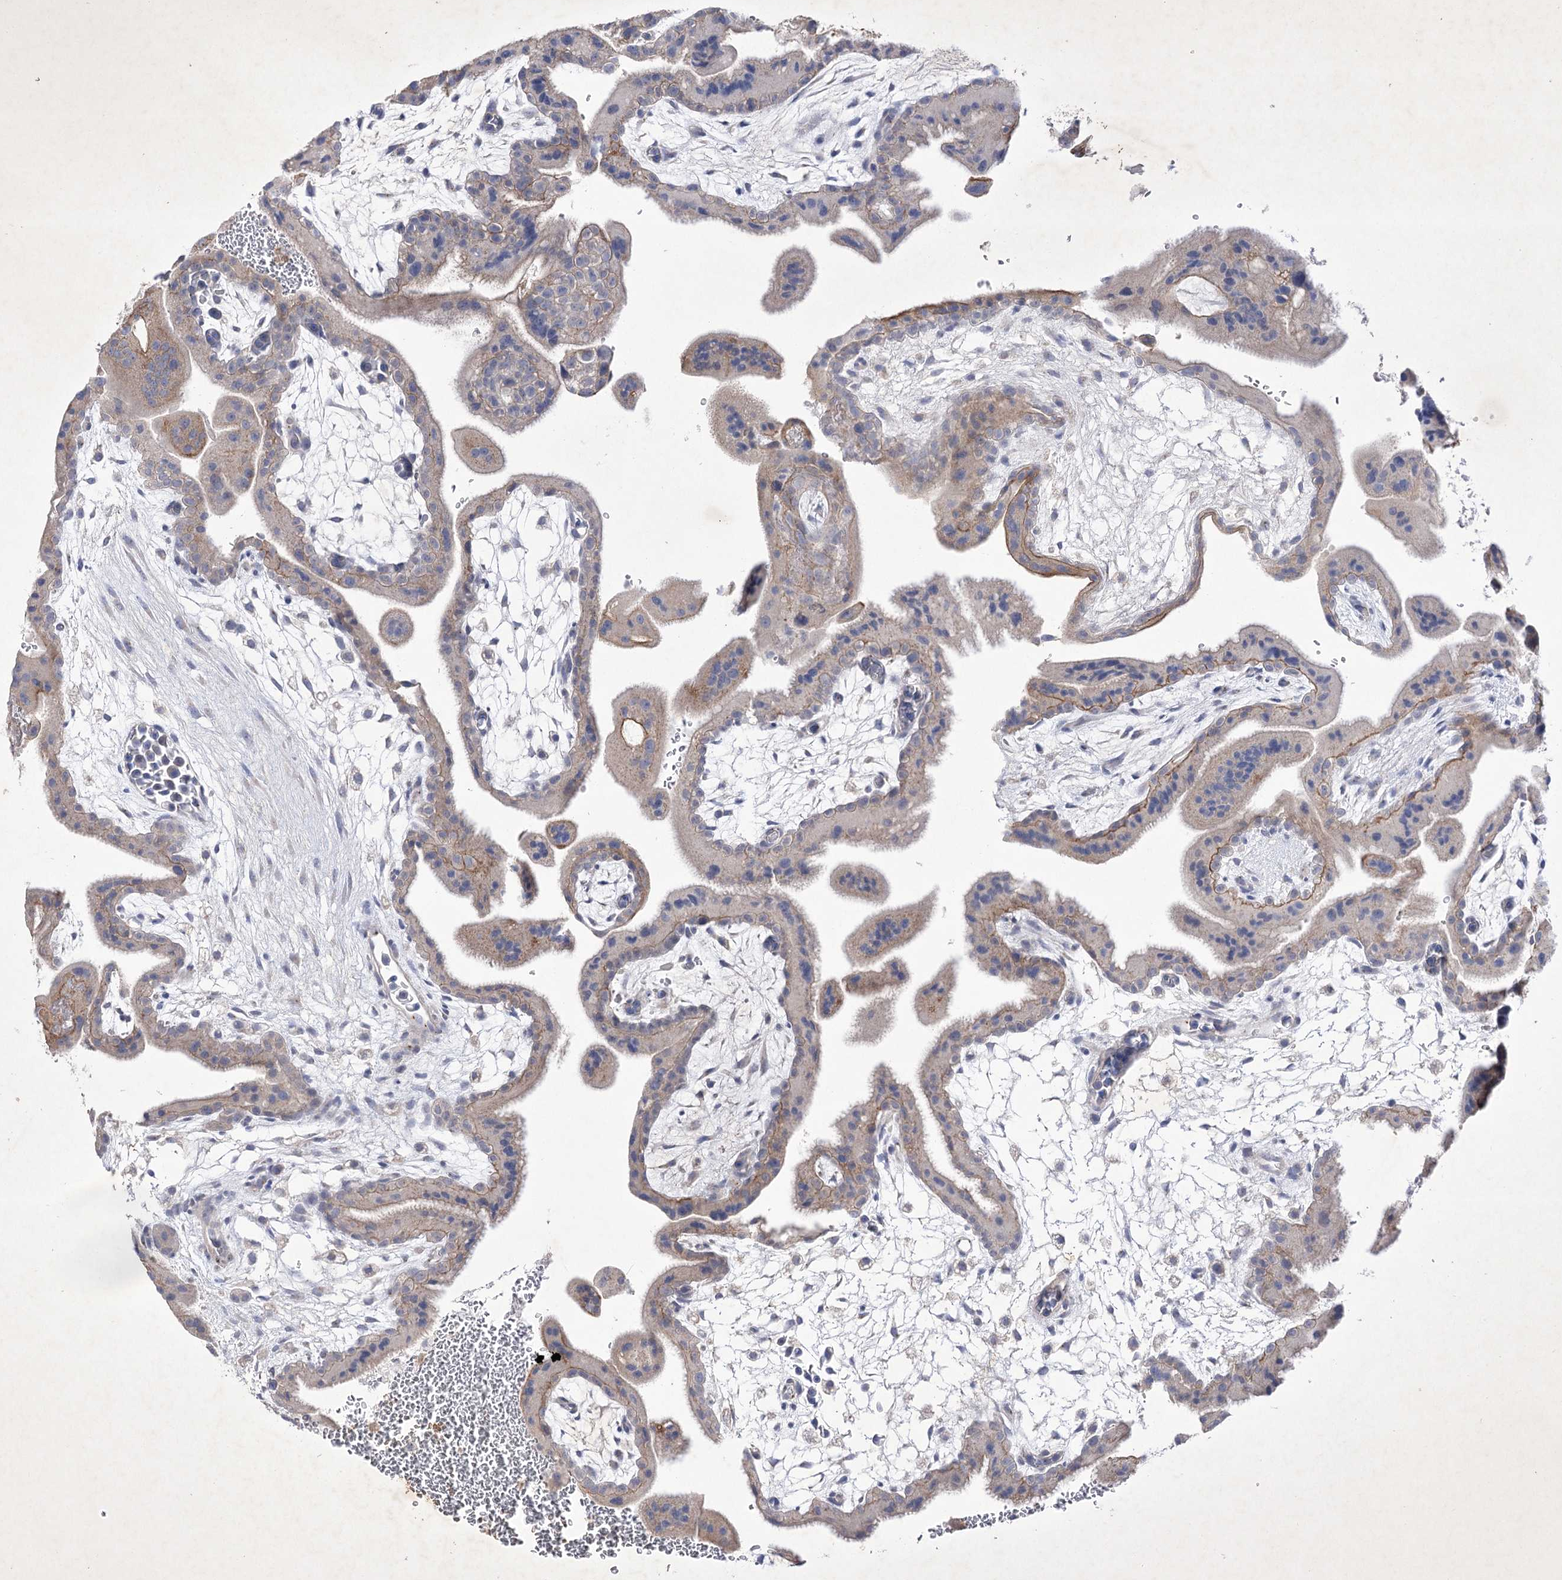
{"staining": {"intensity": "moderate", "quantity": ">75%", "location": "cytoplasmic/membranous"}, "tissue": "placenta", "cell_type": "Decidual cells", "image_type": "normal", "snomed": [{"axis": "morphology", "description": "Normal tissue, NOS"}, {"axis": "topography", "description": "Placenta"}], "caption": "High-power microscopy captured an IHC image of benign placenta, revealing moderate cytoplasmic/membranous expression in approximately >75% of decidual cells.", "gene": "COX15", "patient": {"sex": "female", "age": 35}}